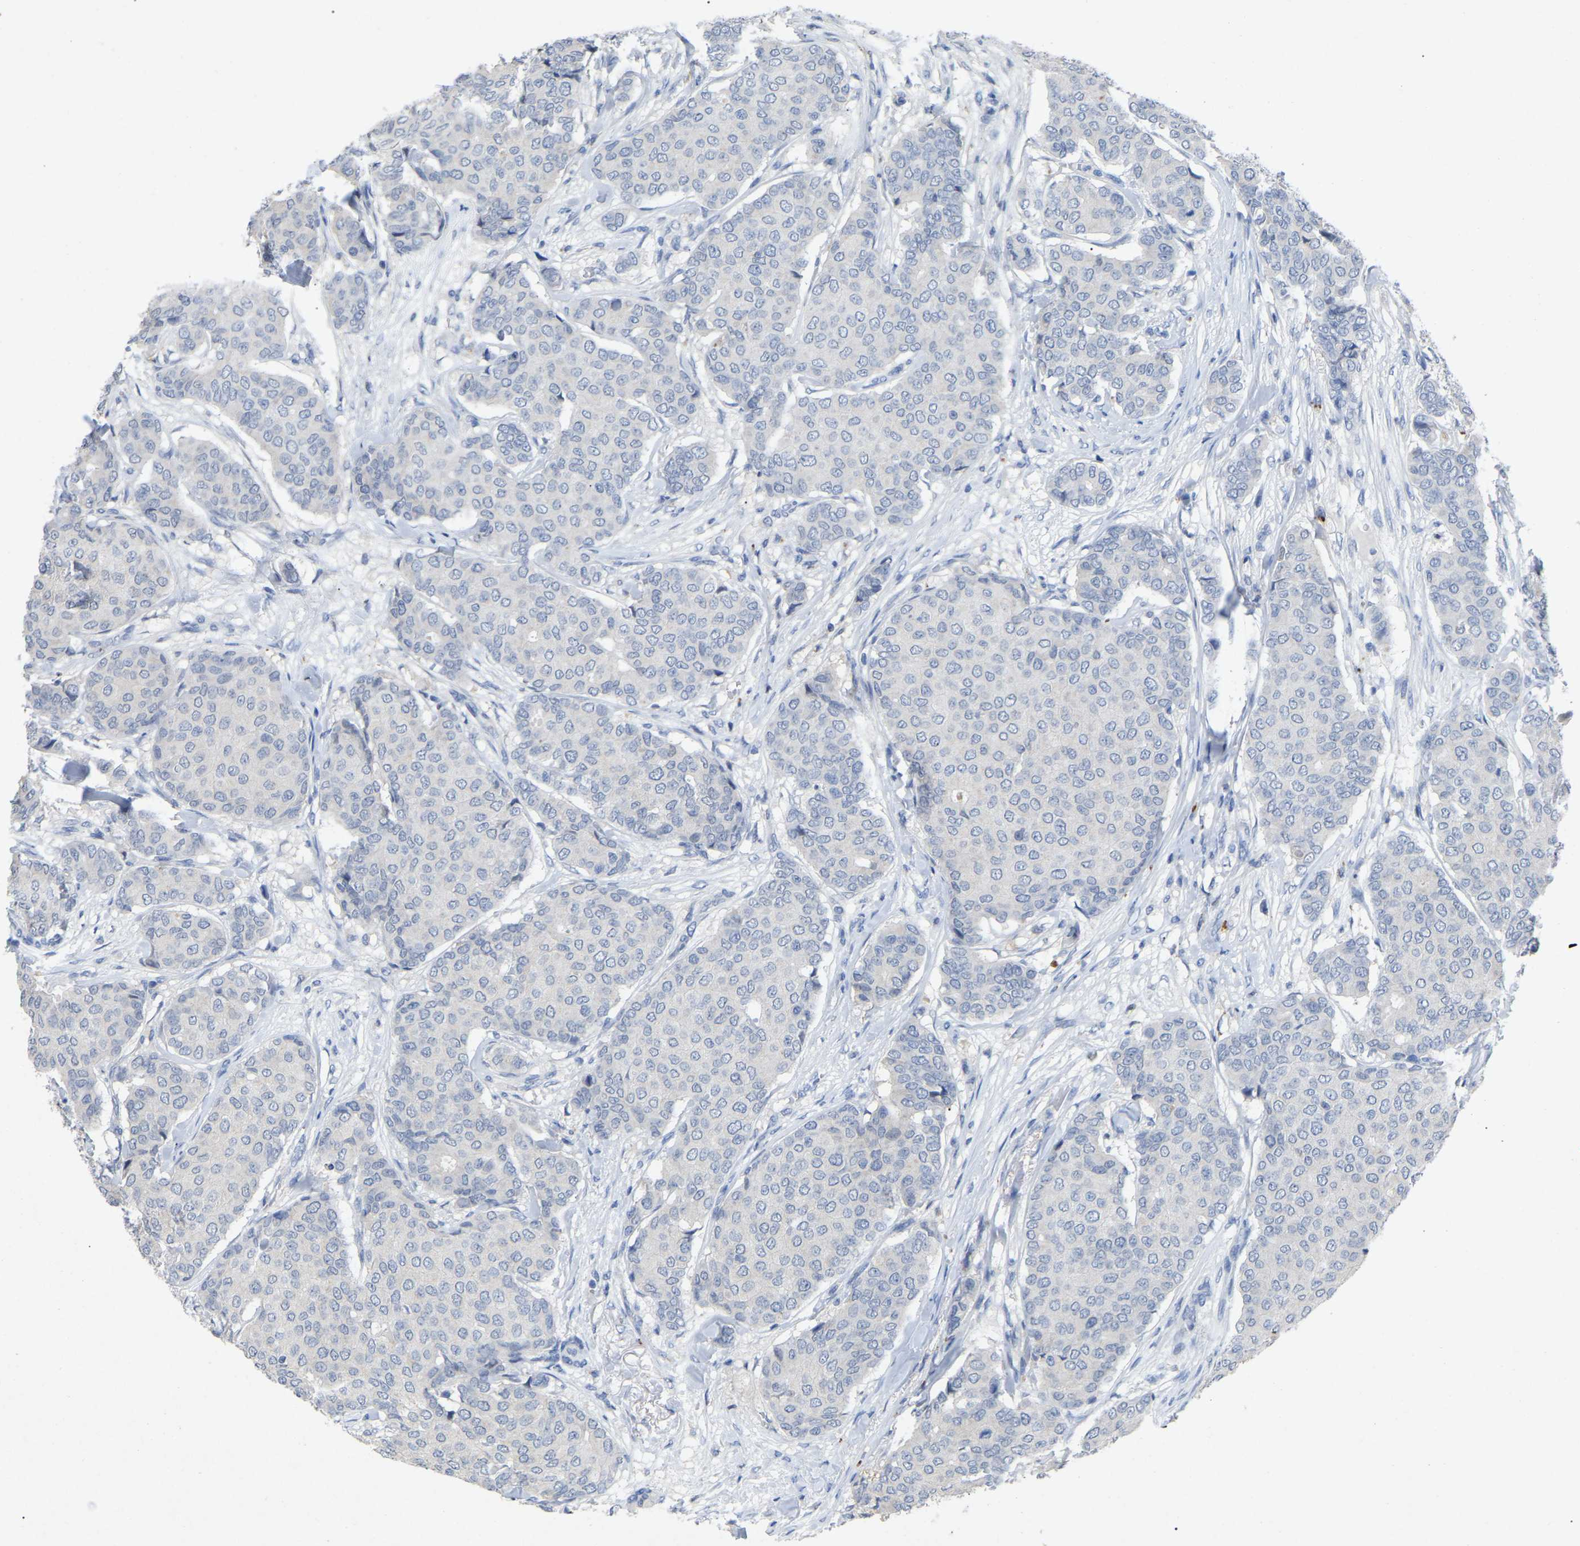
{"staining": {"intensity": "negative", "quantity": "none", "location": "none"}, "tissue": "breast cancer", "cell_type": "Tumor cells", "image_type": "cancer", "snomed": [{"axis": "morphology", "description": "Duct carcinoma"}, {"axis": "topography", "description": "Breast"}], "caption": "This is an immunohistochemistry image of human intraductal carcinoma (breast). There is no positivity in tumor cells.", "gene": "SMPD2", "patient": {"sex": "female", "age": 75}}